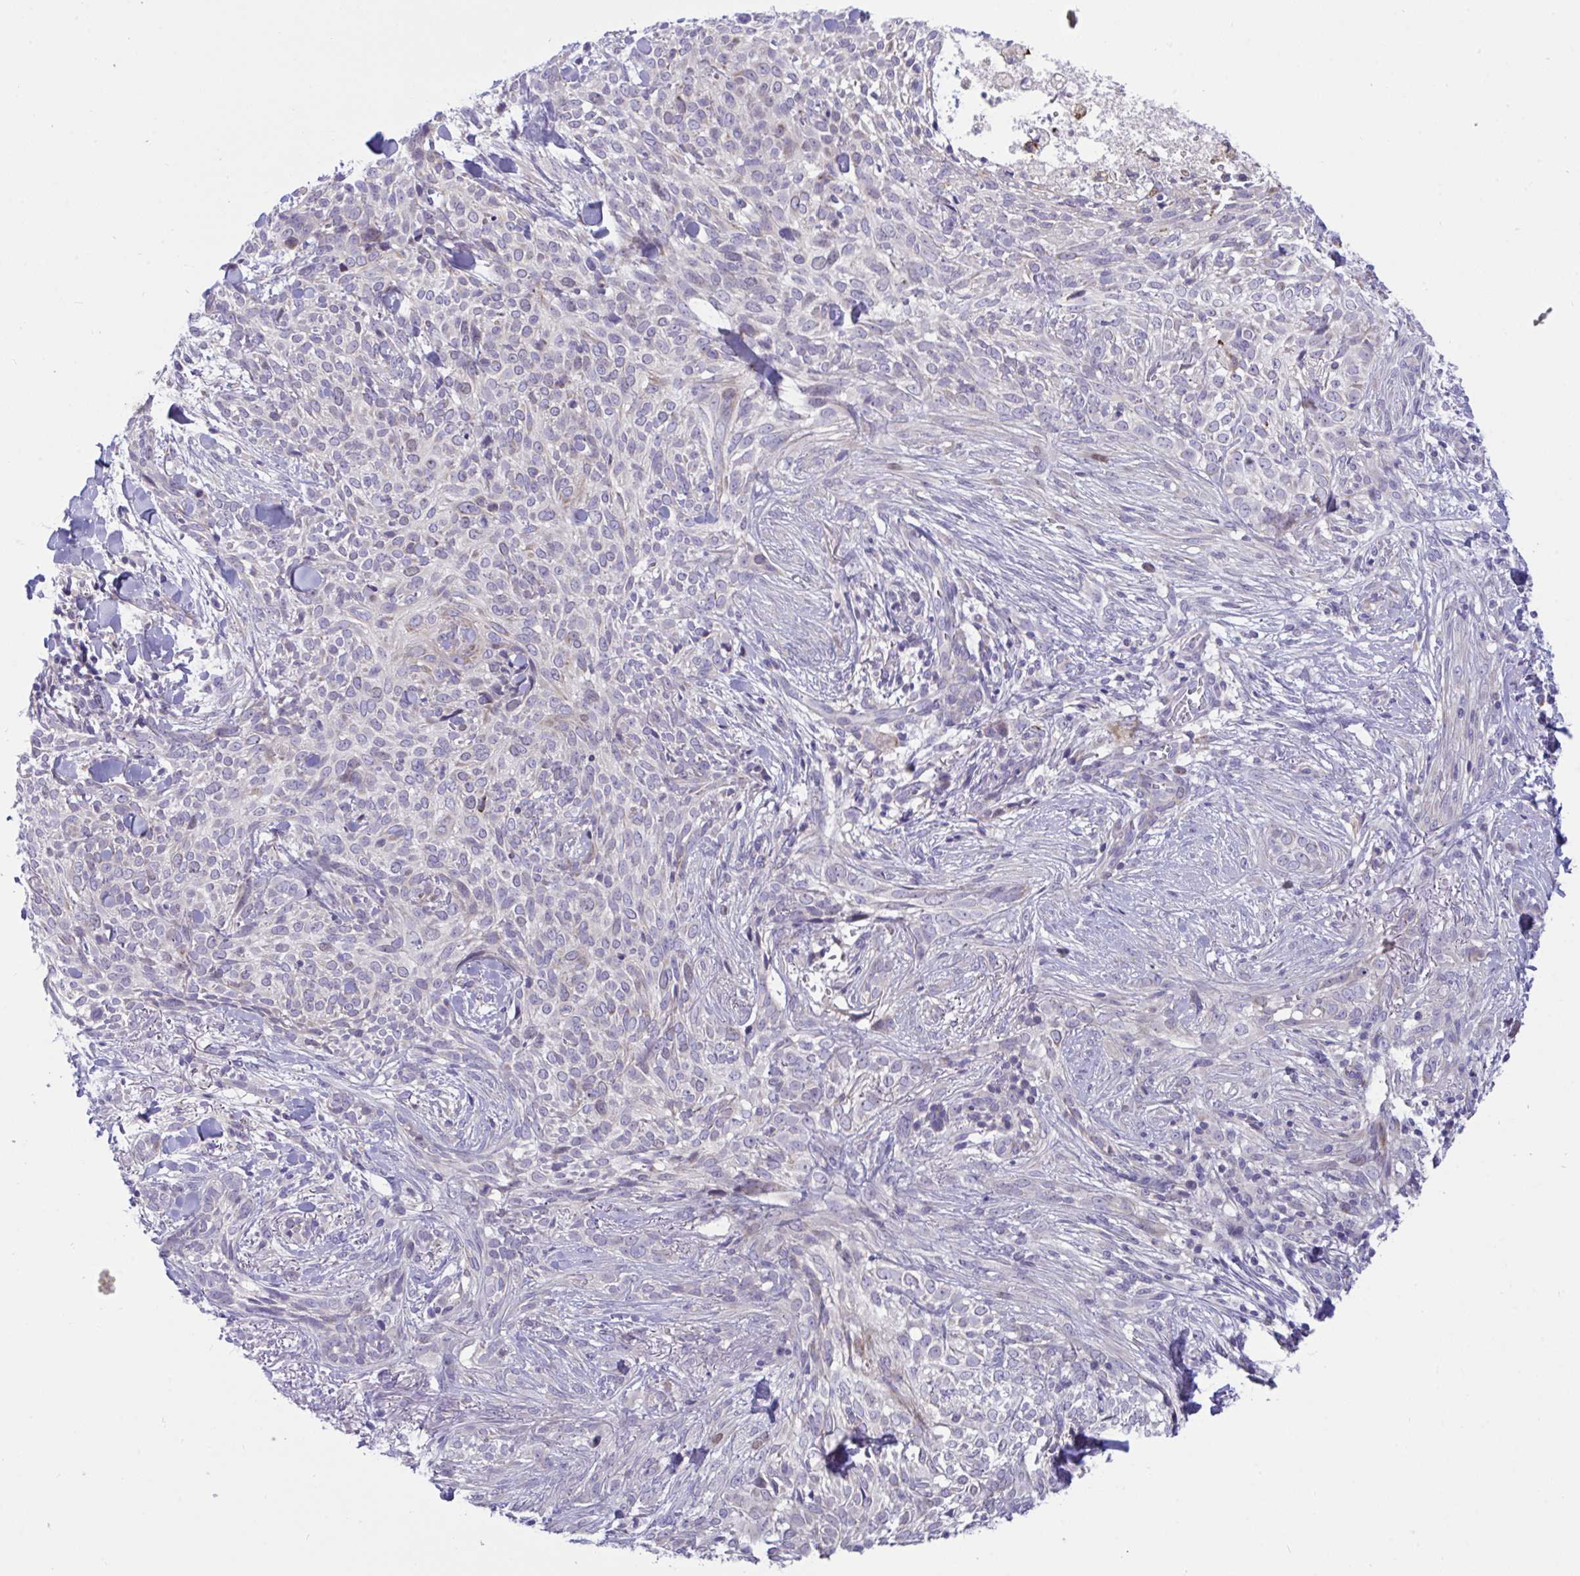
{"staining": {"intensity": "negative", "quantity": "none", "location": "none"}, "tissue": "skin cancer", "cell_type": "Tumor cells", "image_type": "cancer", "snomed": [{"axis": "morphology", "description": "Basal cell carcinoma"}, {"axis": "topography", "description": "Skin"}, {"axis": "topography", "description": "Skin of face"}], "caption": "This micrograph is of basal cell carcinoma (skin) stained with IHC to label a protein in brown with the nuclei are counter-stained blue. There is no positivity in tumor cells.", "gene": "DTX3", "patient": {"sex": "female", "age": 90}}